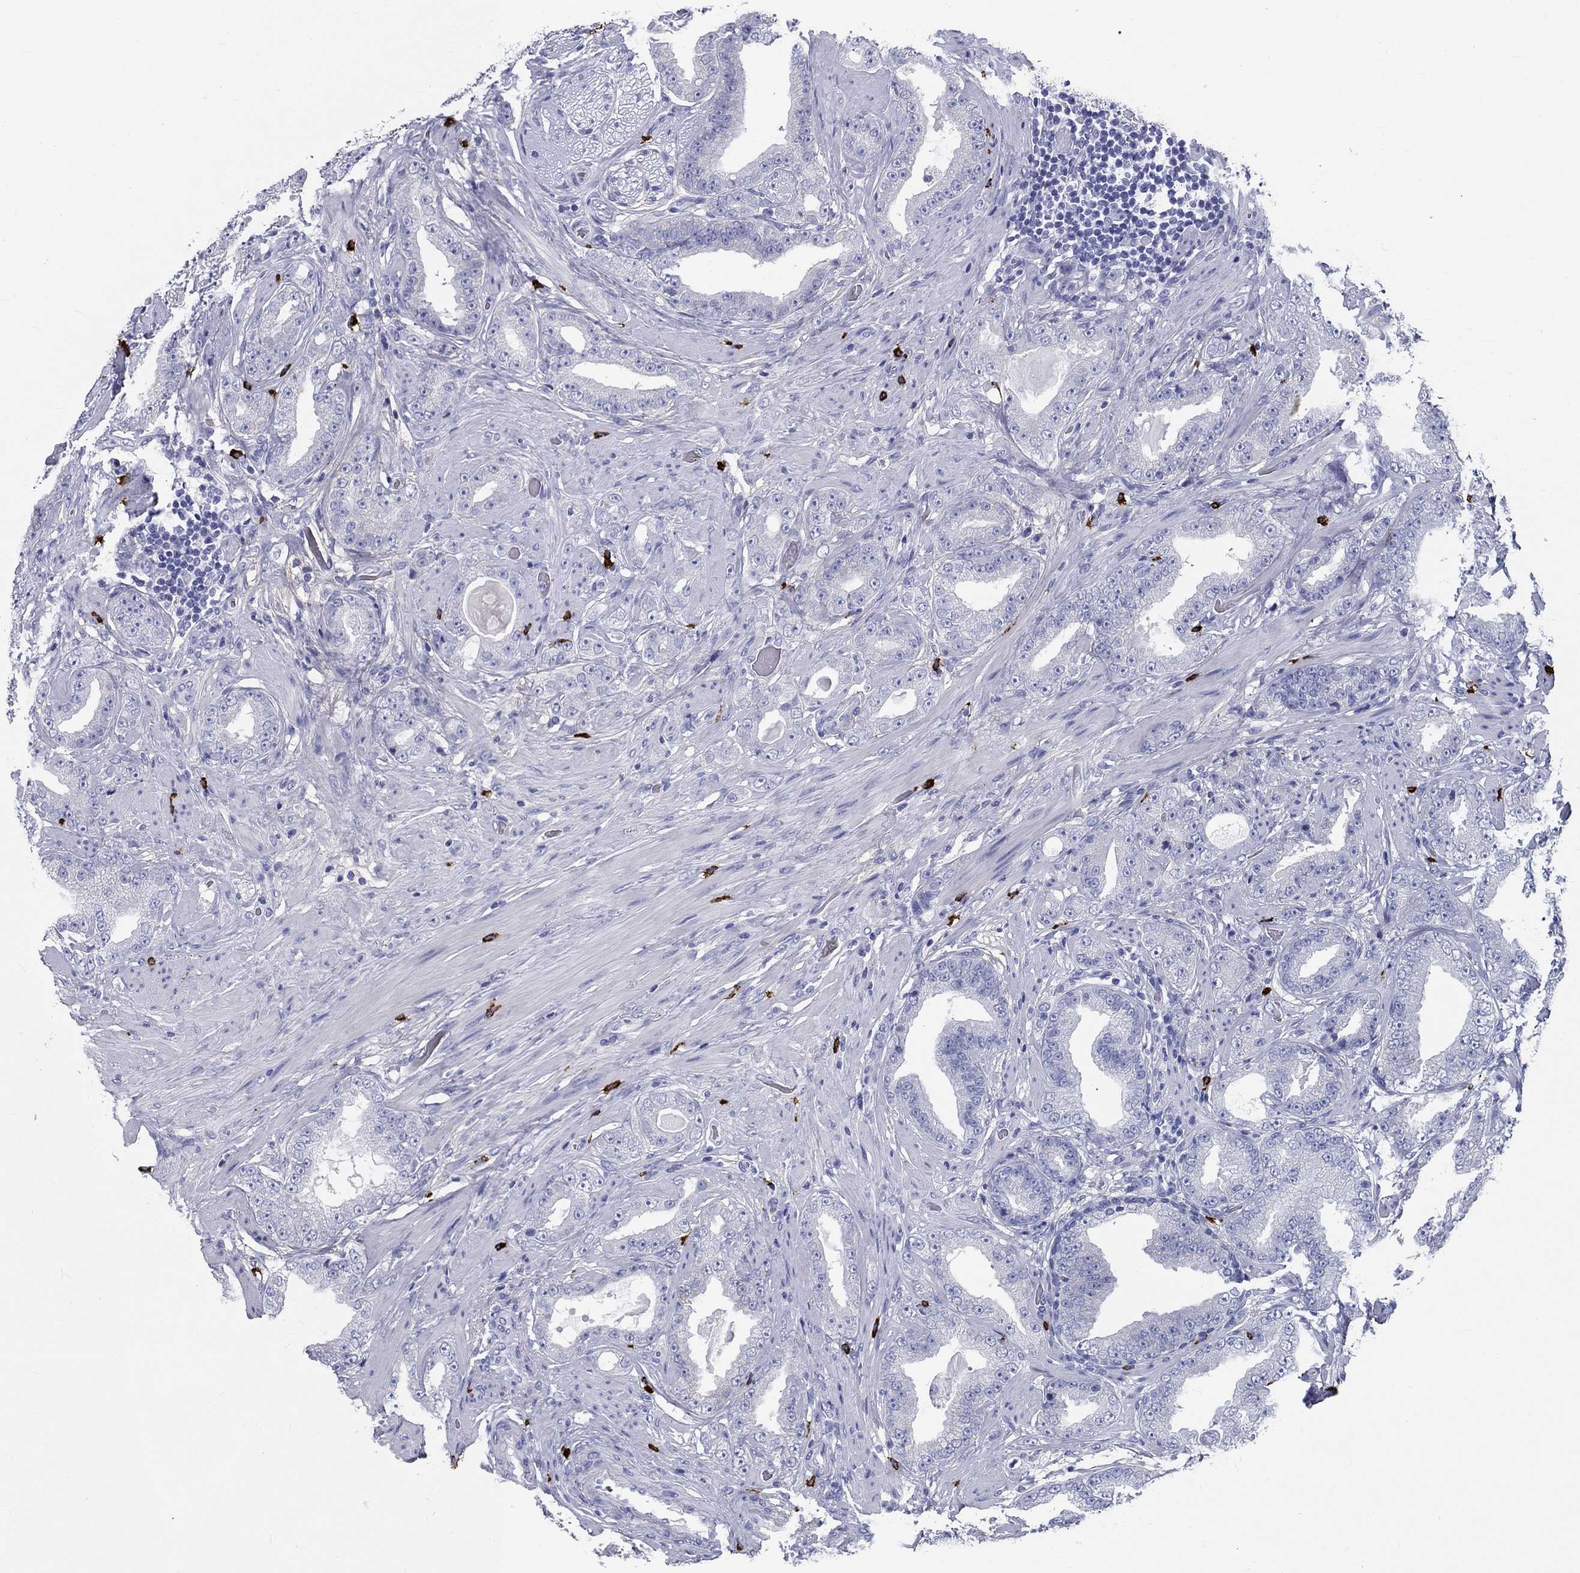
{"staining": {"intensity": "negative", "quantity": "none", "location": "none"}, "tissue": "prostate cancer", "cell_type": "Tumor cells", "image_type": "cancer", "snomed": [{"axis": "morphology", "description": "Adenocarcinoma, Low grade"}, {"axis": "topography", "description": "Prostate"}], "caption": "IHC micrograph of neoplastic tissue: low-grade adenocarcinoma (prostate) stained with DAB reveals no significant protein positivity in tumor cells. The staining is performed using DAB (3,3'-diaminobenzidine) brown chromogen with nuclei counter-stained in using hematoxylin.", "gene": "CD40LG", "patient": {"sex": "male", "age": 60}}